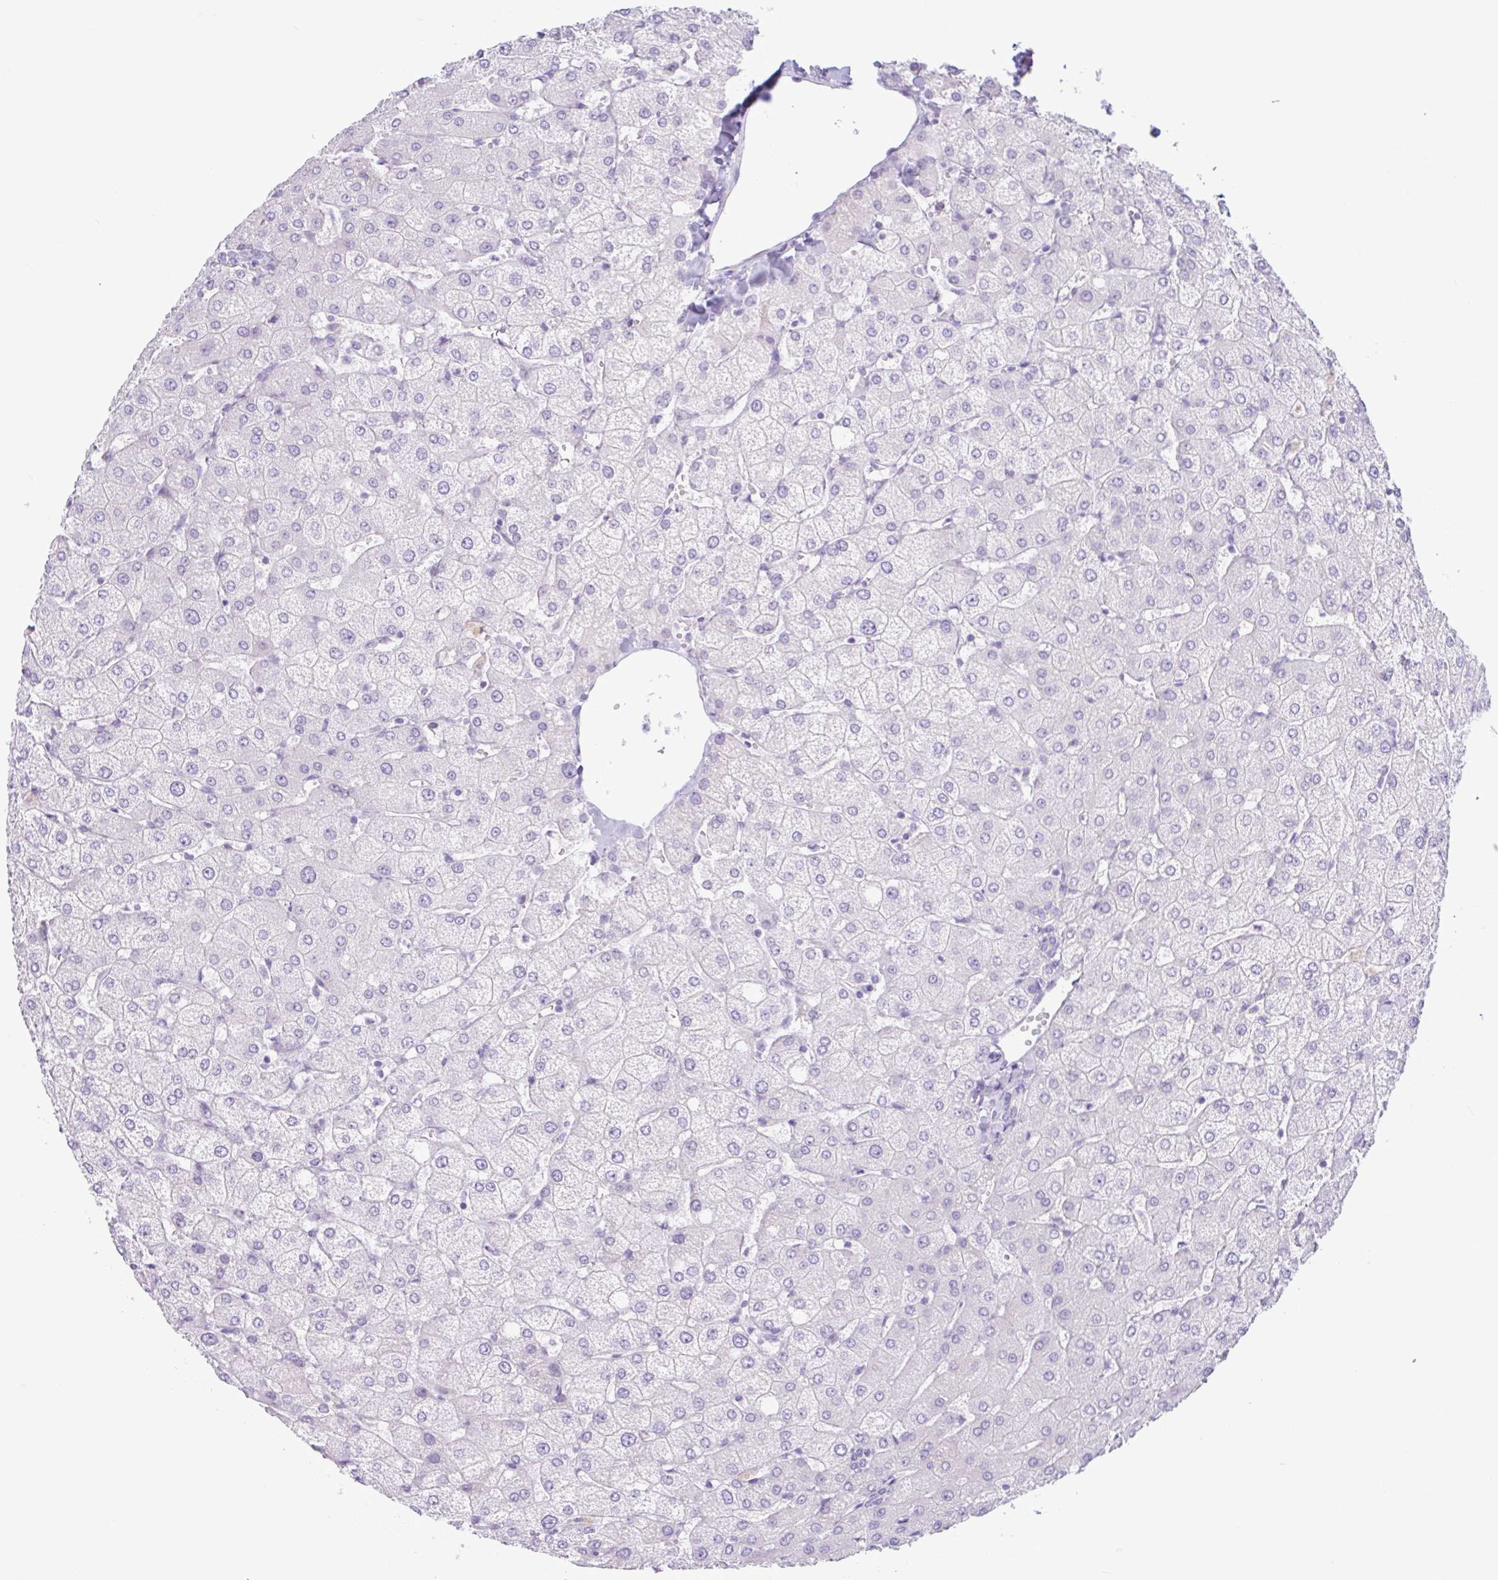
{"staining": {"intensity": "negative", "quantity": "none", "location": "none"}, "tissue": "liver", "cell_type": "Cholangiocytes", "image_type": "normal", "snomed": [{"axis": "morphology", "description": "Normal tissue, NOS"}, {"axis": "topography", "description": "Liver"}], "caption": "This micrograph is of benign liver stained with immunohistochemistry to label a protein in brown with the nuclei are counter-stained blue. There is no expression in cholangiocytes.", "gene": "CTSE", "patient": {"sex": "female", "age": 54}}